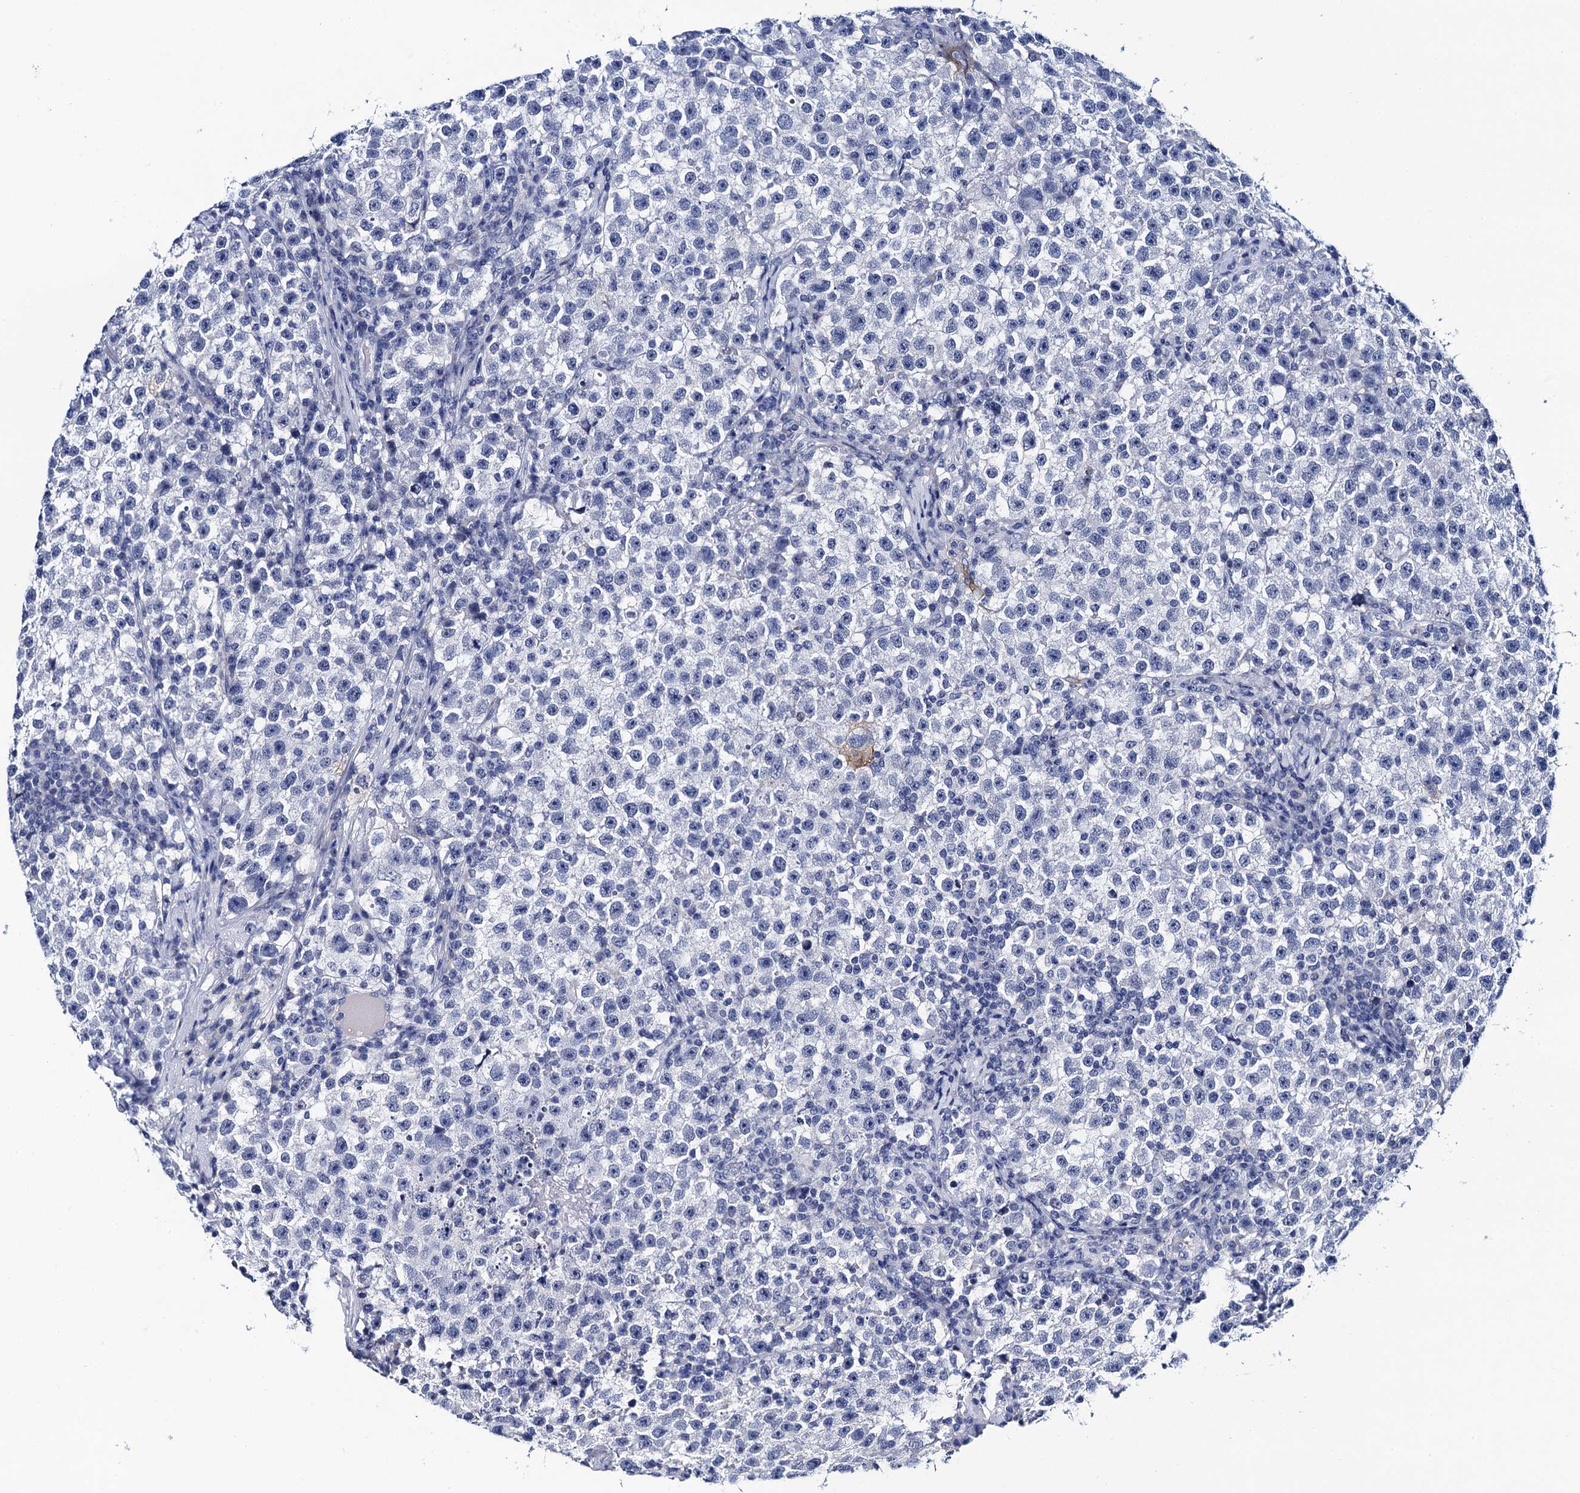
{"staining": {"intensity": "negative", "quantity": "none", "location": "none"}, "tissue": "testis cancer", "cell_type": "Tumor cells", "image_type": "cancer", "snomed": [{"axis": "morphology", "description": "Seminoma, NOS"}, {"axis": "topography", "description": "Testis"}], "caption": "Immunohistochemistry histopathology image of neoplastic tissue: testis cancer (seminoma) stained with DAB demonstrates no significant protein positivity in tumor cells.", "gene": "LYPD3", "patient": {"sex": "male", "age": 22}}